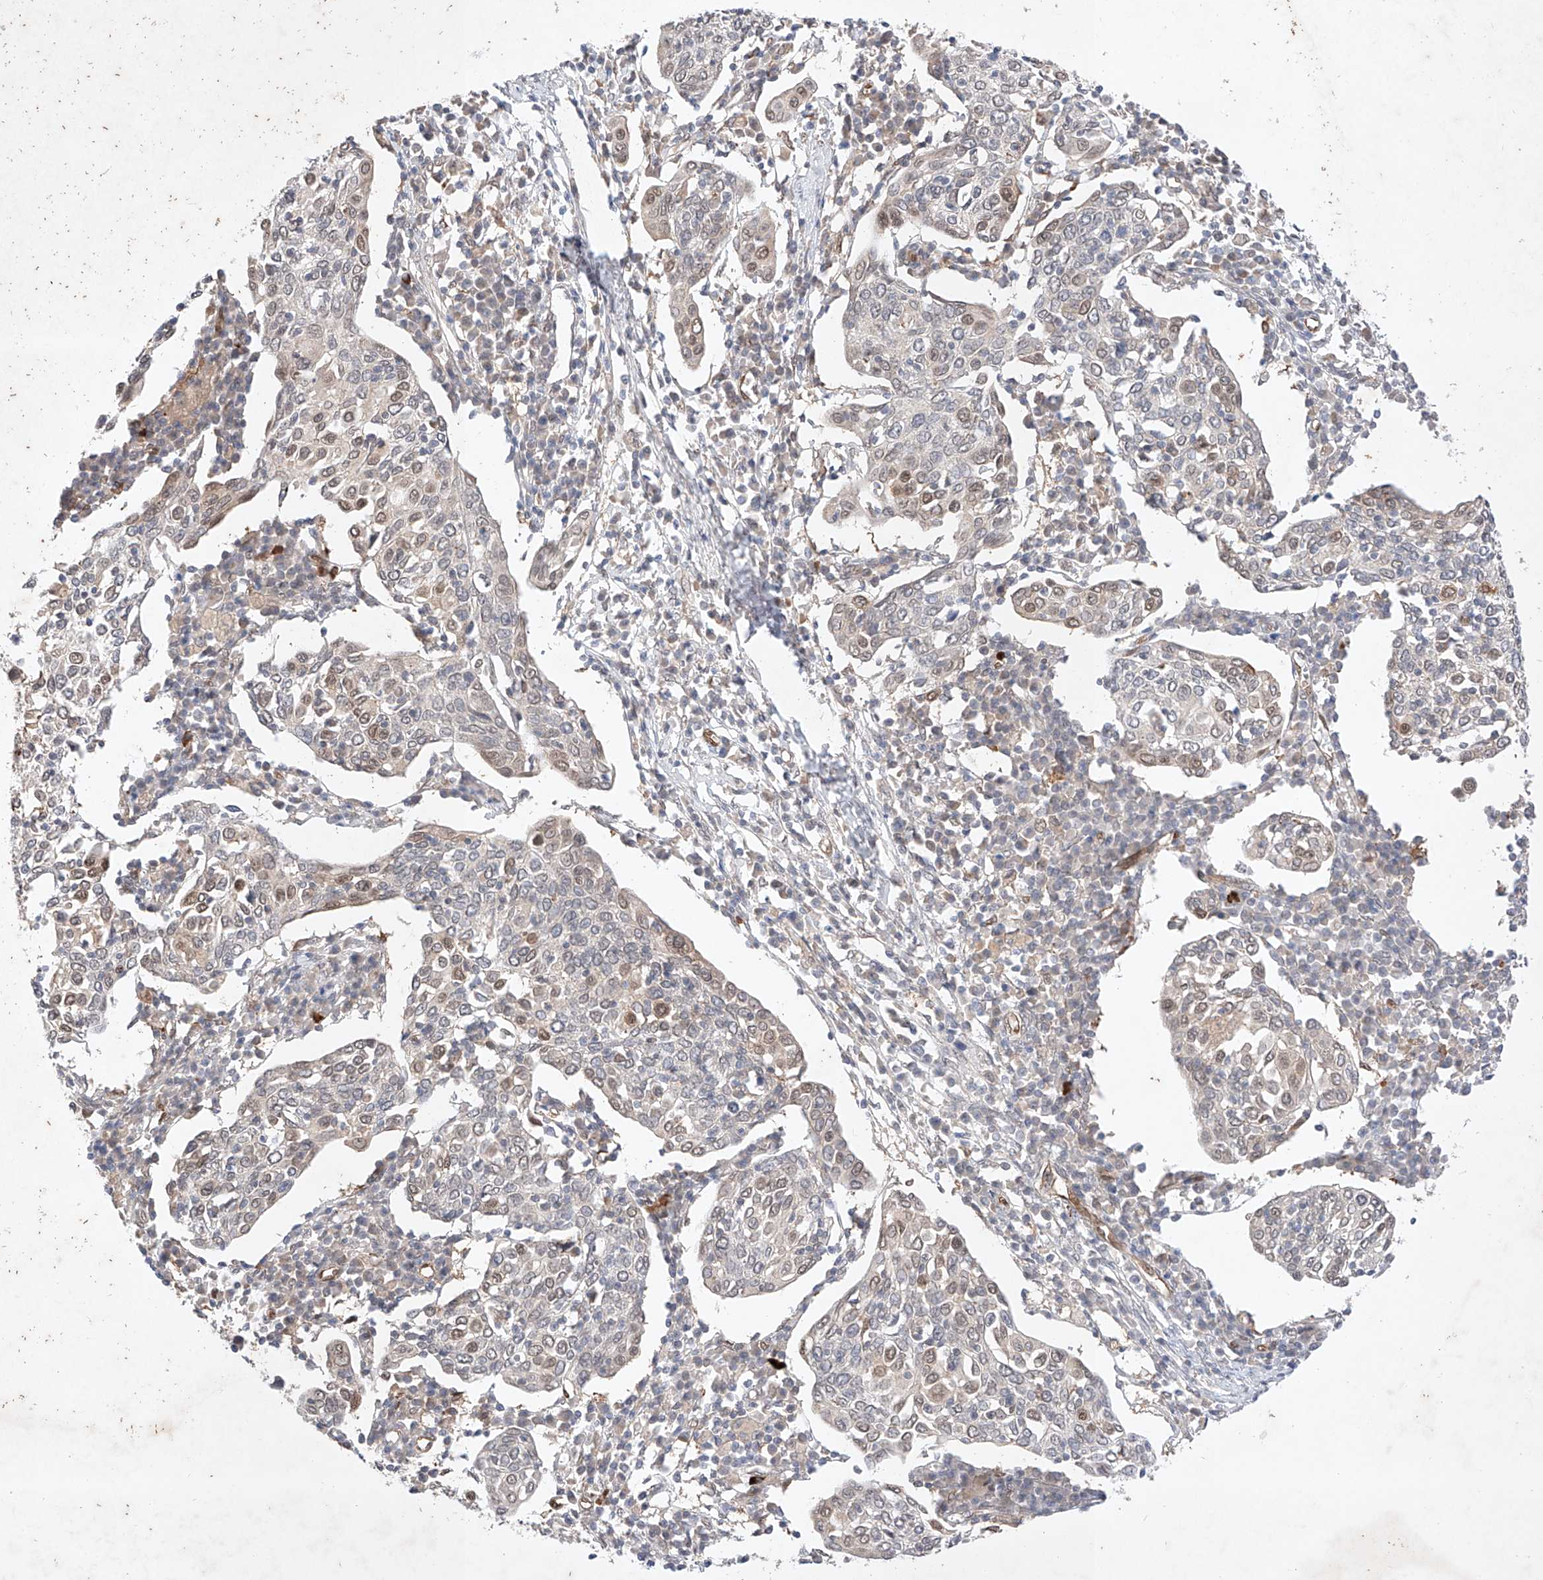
{"staining": {"intensity": "weak", "quantity": "<25%", "location": "nuclear"}, "tissue": "cervical cancer", "cell_type": "Tumor cells", "image_type": "cancer", "snomed": [{"axis": "morphology", "description": "Squamous cell carcinoma, NOS"}, {"axis": "topography", "description": "Cervix"}], "caption": "Immunohistochemistry (IHC) image of neoplastic tissue: cervical cancer stained with DAB (3,3'-diaminobenzidine) reveals no significant protein staining in tumor cells.", "gene": "ZNF124", "patient": {"sex": "female", "age": 40}}